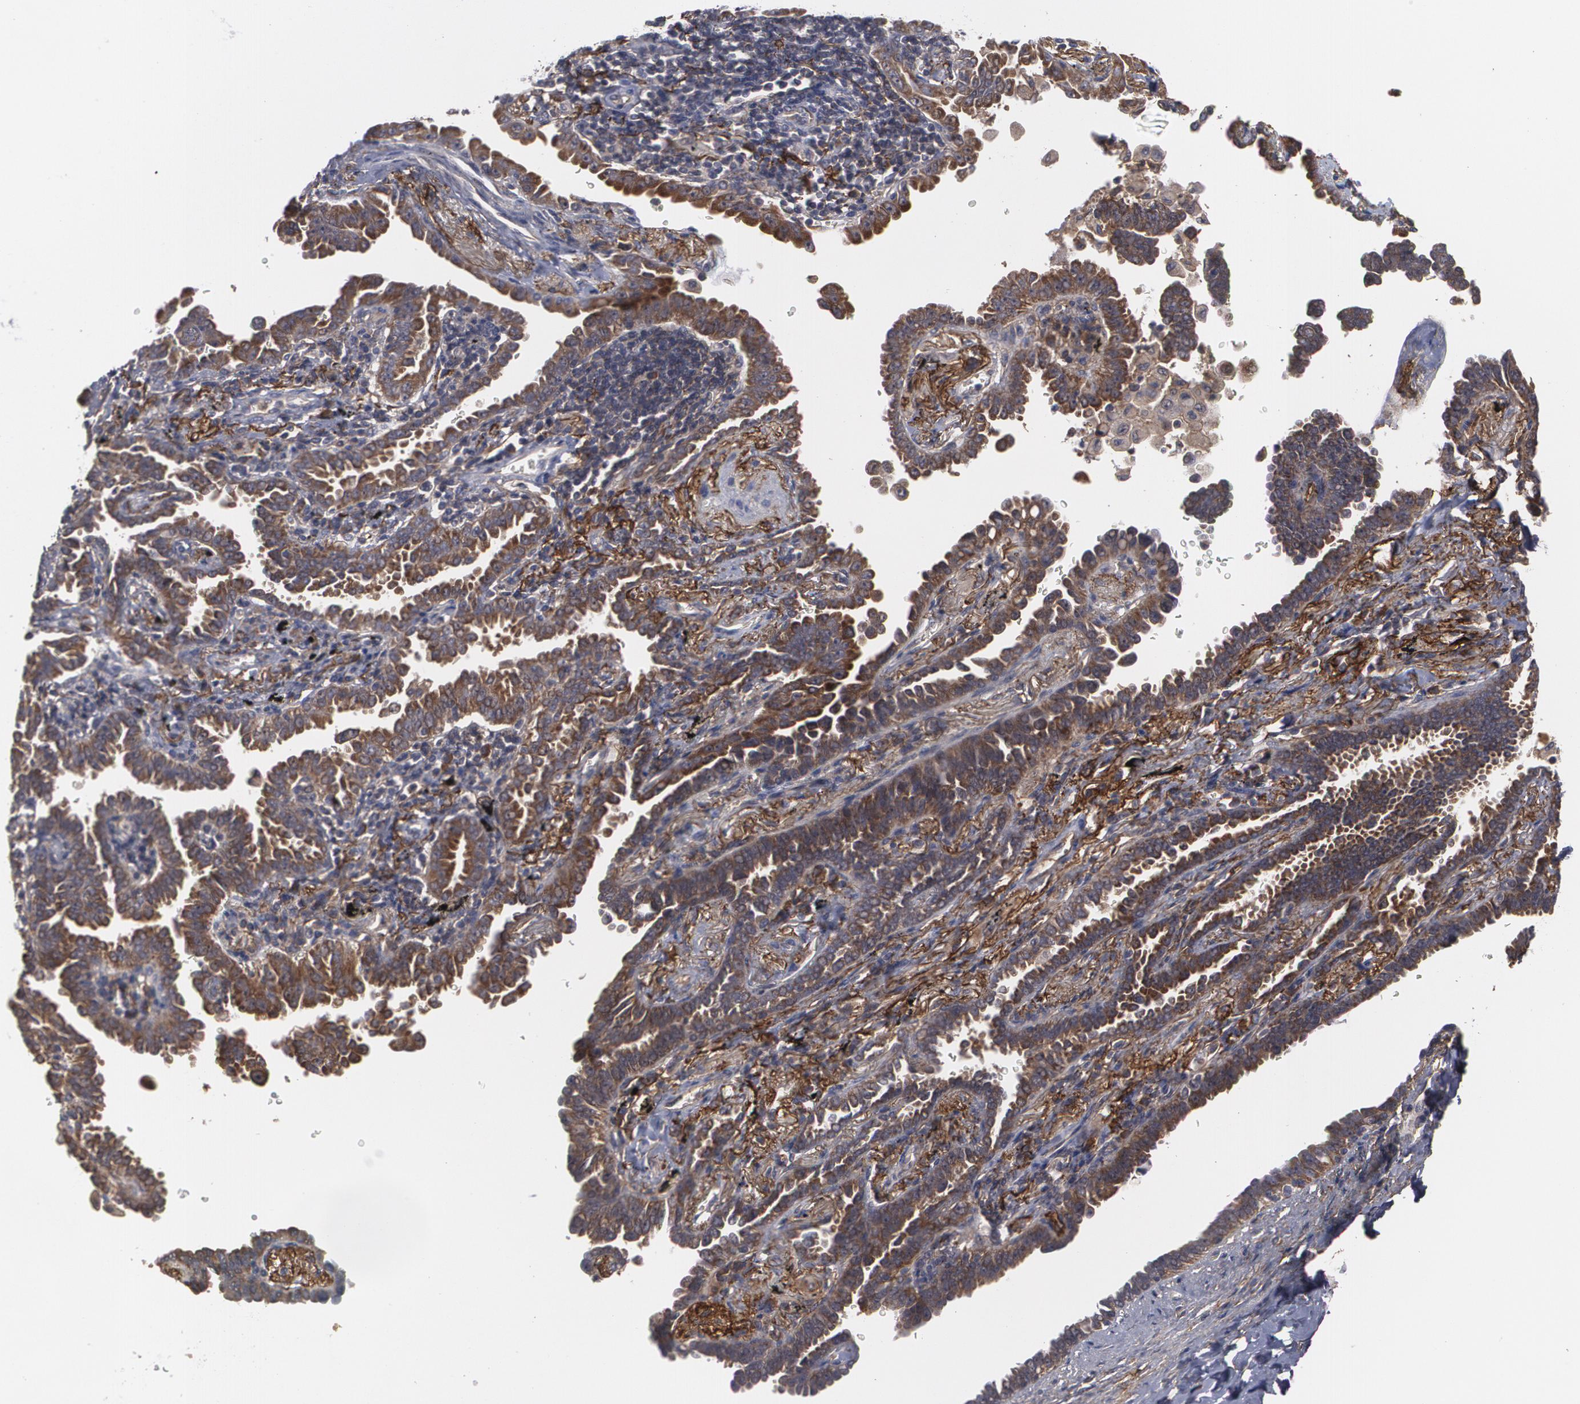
{"staining": {"intensity": "moderate", "quantity": ">75%", "location": "cytoplasmic/membranous"}, "tissue": "lung cancer", "cell_type": "Tumor cells", "image_type": "cancer", "snomed": [{"axis": "morphology", "description": "Adenocarcinoma, NOS"}, {"axis": "topography", "description": "Lung"}], "caption": "A medium amount of moderate cytoplasmic/membranous positivity is identified in about >75% of tumor cells in lung cancer (adenocarcinoma) tissue.", "gene": "BMP6", "patient": {"sex": "female", "age": 64}}